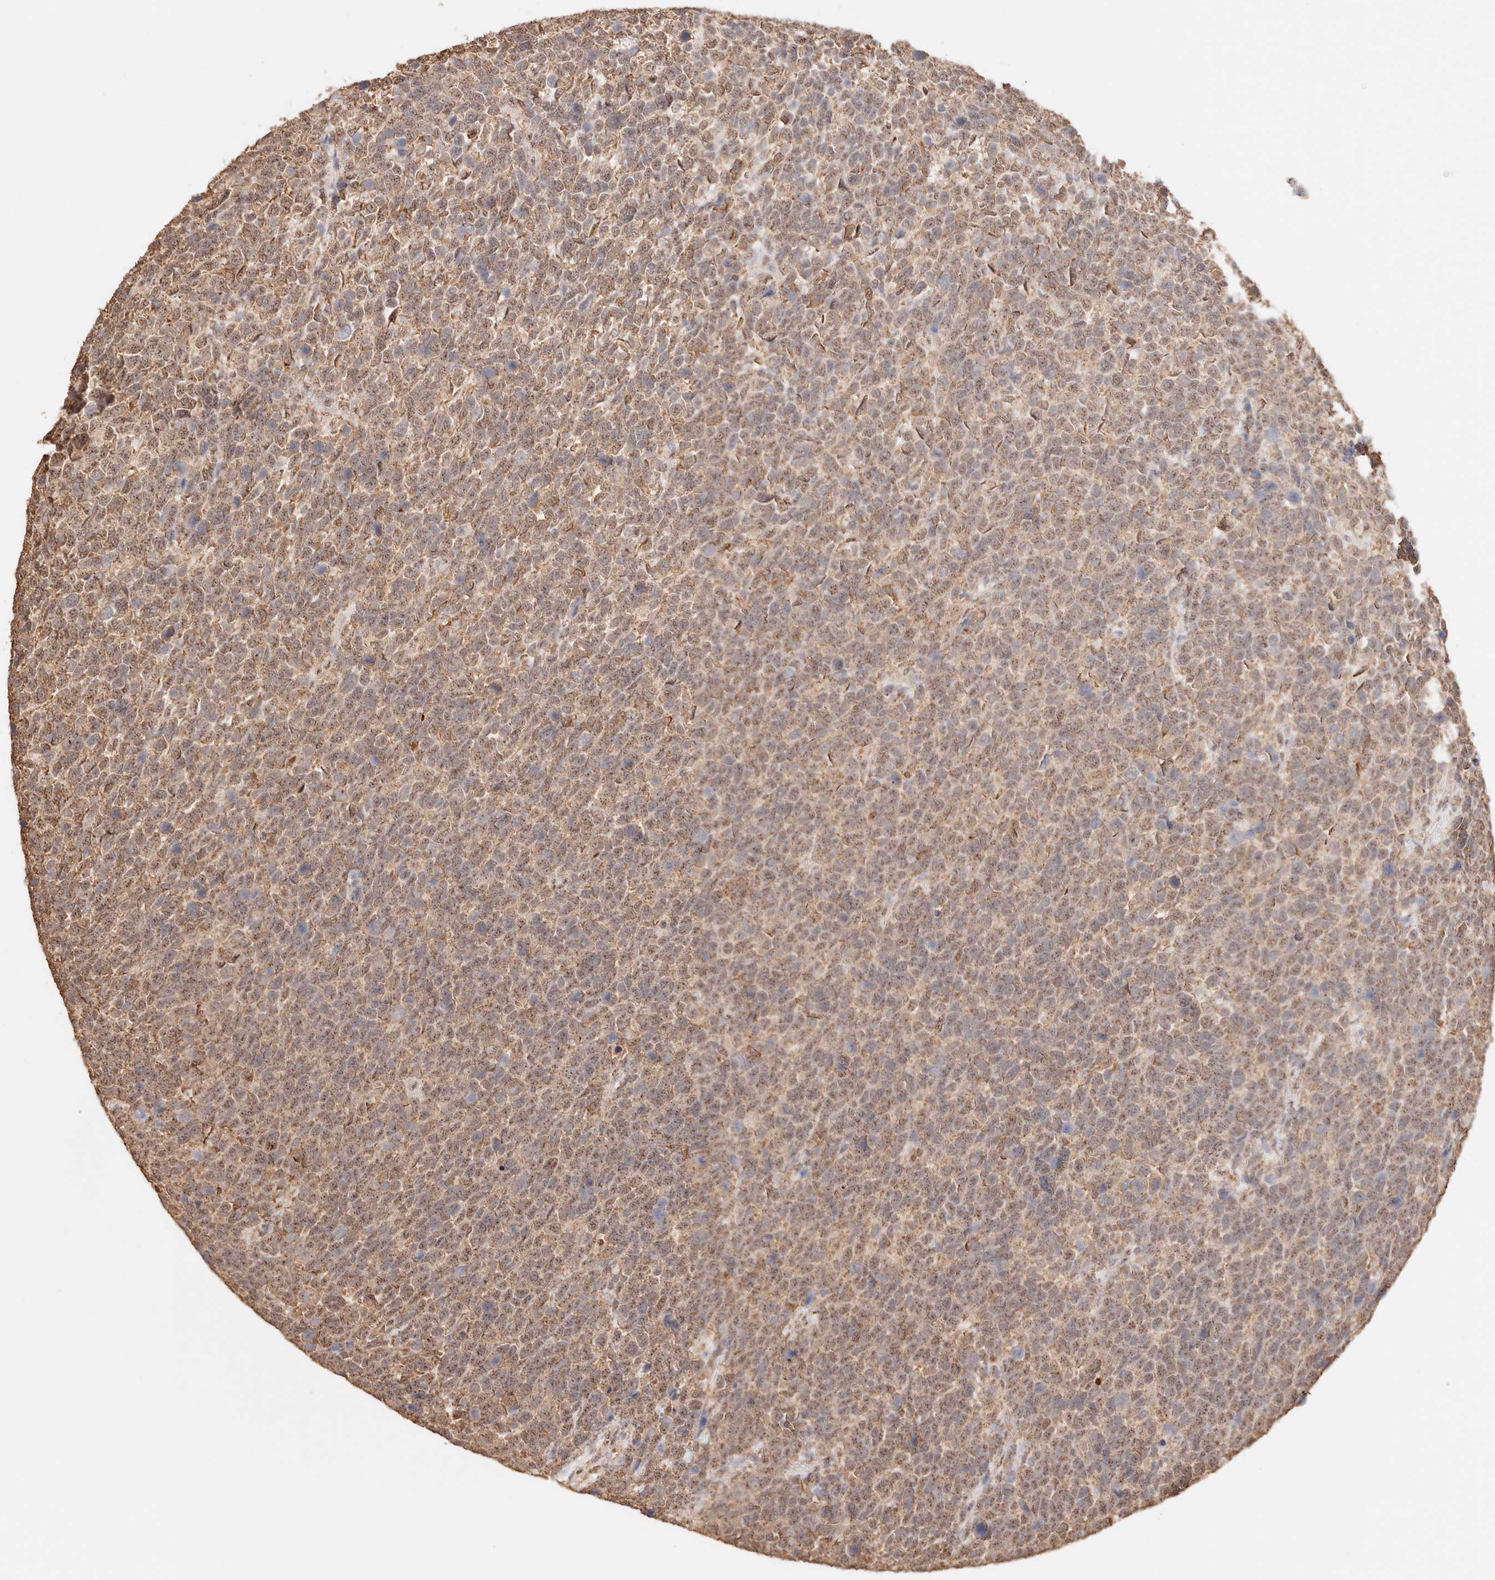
{"staining": {"intensity": "weak", "quantity": ">75%", "location": "cytoplasmic/membranous,nuclear"}, "tissue": "urothelial cancer", "cell_type": "Tumor cells", "image_type": "cancer", "snomed": [{"axis": "morphology", "description": "Urothelial carcinoma, High grade"}, {"axis": "topography", "description": "Urinary bladder"}], "caption": "Urothelial cancer stained with DAB (3,3'-diaminobenzidine) IHC displays low levels of weak cytoplasmic/membranous and nuclear expression in approximately >75% of tumor cells. (IHC, brightfield microscopy, high magnification).", "gene": "IL1R2", "patient": {"sex": "female", "age": 82}}